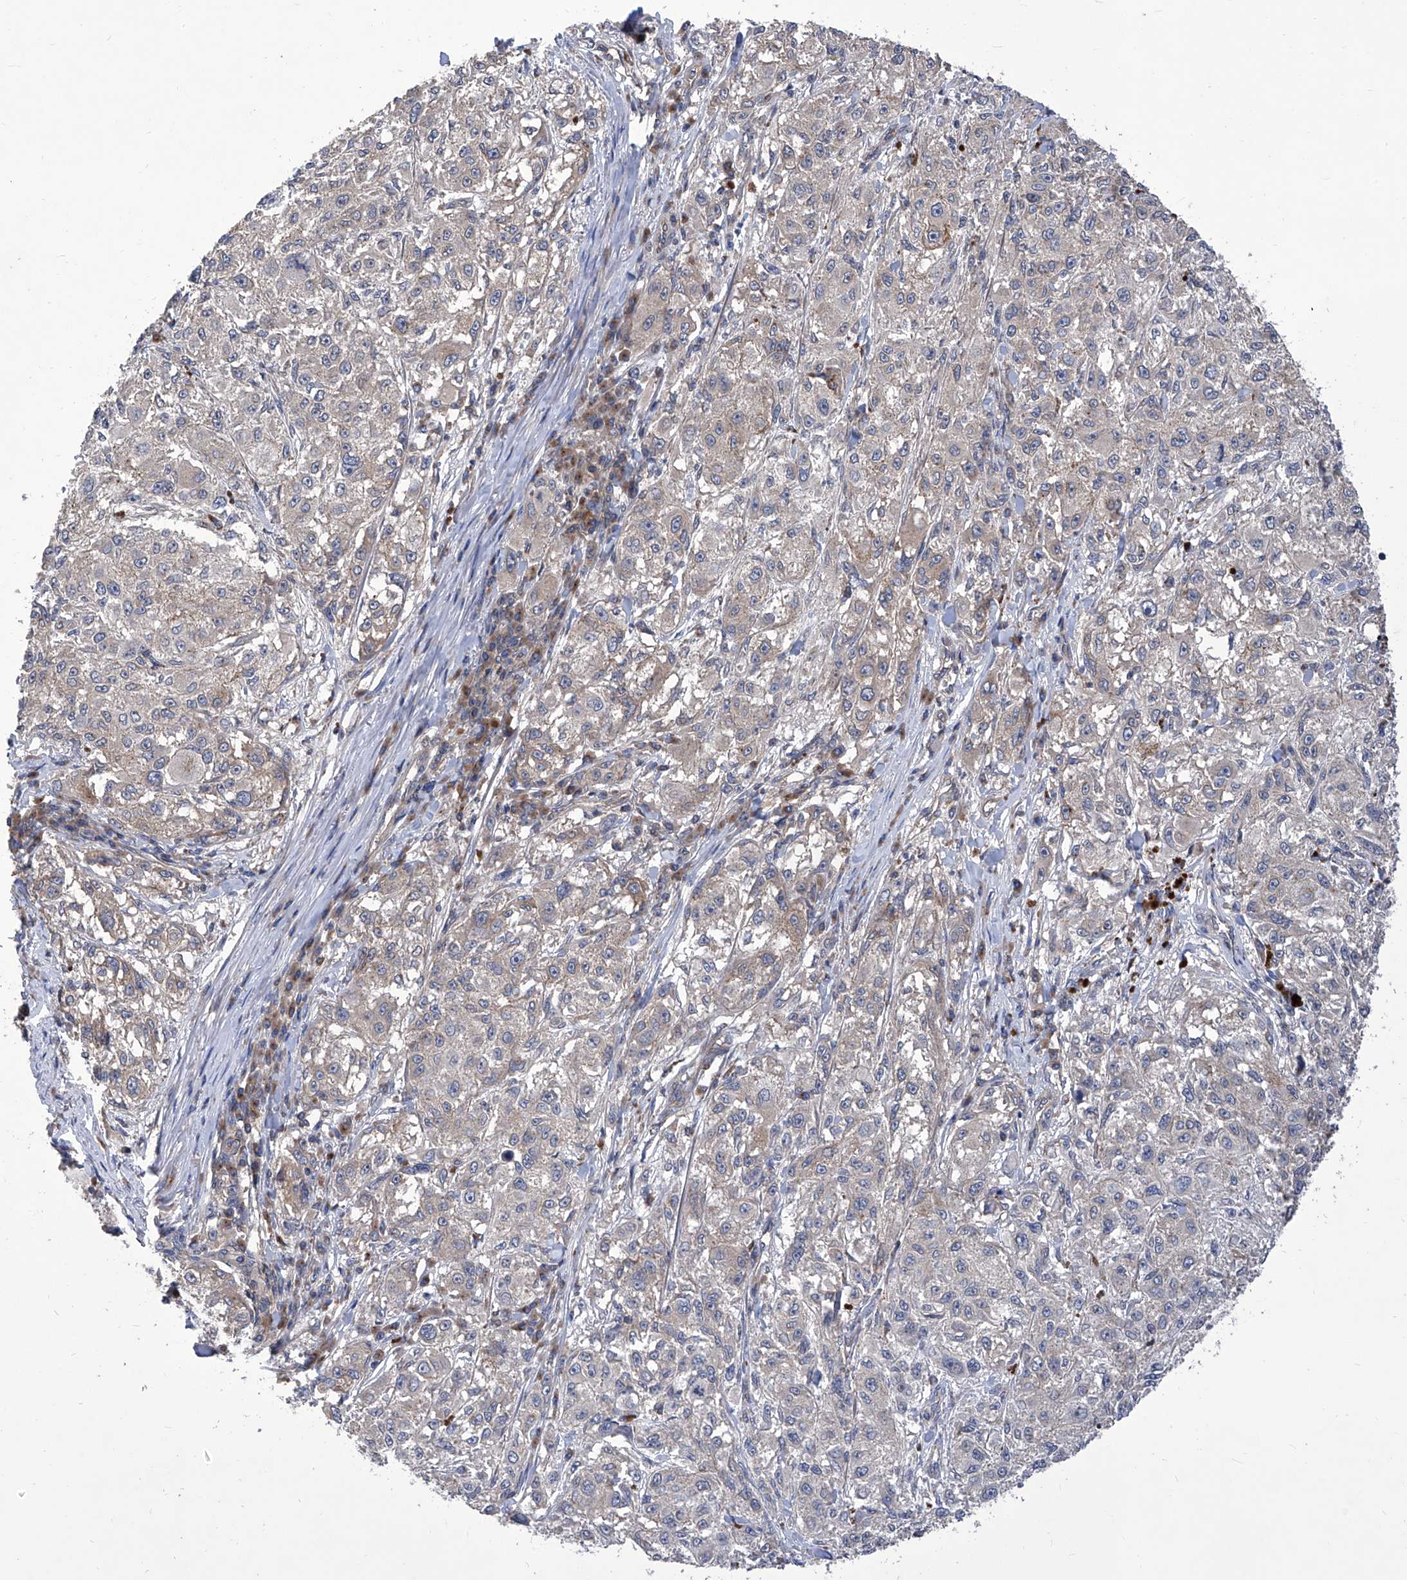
{"staining": {"intensity": "weak", "quantity": "<25%", "location": "cytoplasmic/membranous"}, "tissue": "melanoma", "cell_type": "Tumor cells", "image_type": "cancer", "snomed": [{"axis": "morphology", "description": "Necrosis, NOS"}, {"axis": "morphology", "description": "Malignant melanoma, NOS"}, {"axis": "topography", "description": "Skin"}], "caption": "High magnification brightfield microscopy of malignant melanoma stained with DAB (3,3'-diaminobenzidine) (brown) and counterstained with hematoxylin (blue): tumor cells show no significant positivity.", "gene": "TJAP1", "patient": {"sex": "female", "age": 87}}